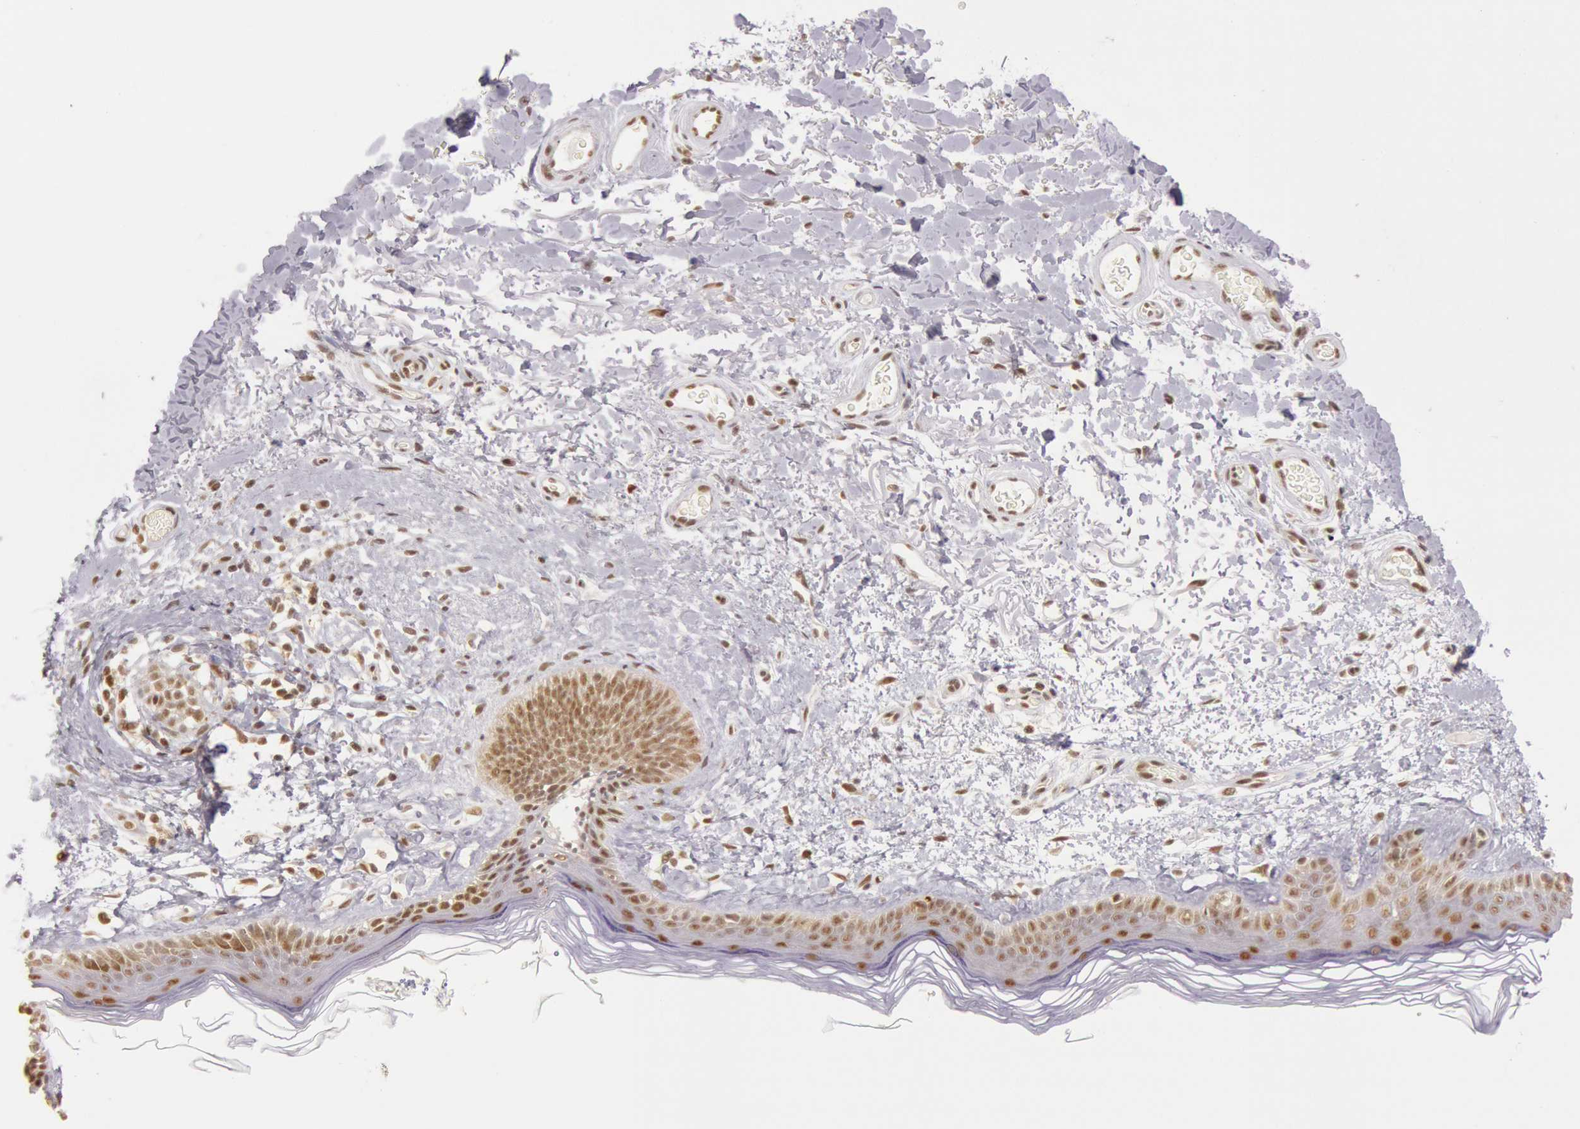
{"staining": {"intensity": "moderate", "quantity": ">75%", "location": "nuclear"}, "tissue": "skin", "cell_type": "Fibroblasts", "image_type": "normal", "snomed": [{"axis": "morphology", "description": "Normal tissue, NOS"}, {"axis": "topography", "description": "Skin"}], "caption": "Fibroblasts demonstrate medium levels of moderate nuclear expression in approximately >75% of cells in benign human skin. (brown staining indicates protein expression, while blue staining denotes nuclei).", "gene": "ESS2", "patient": {"sex": "male", "age": 63}}